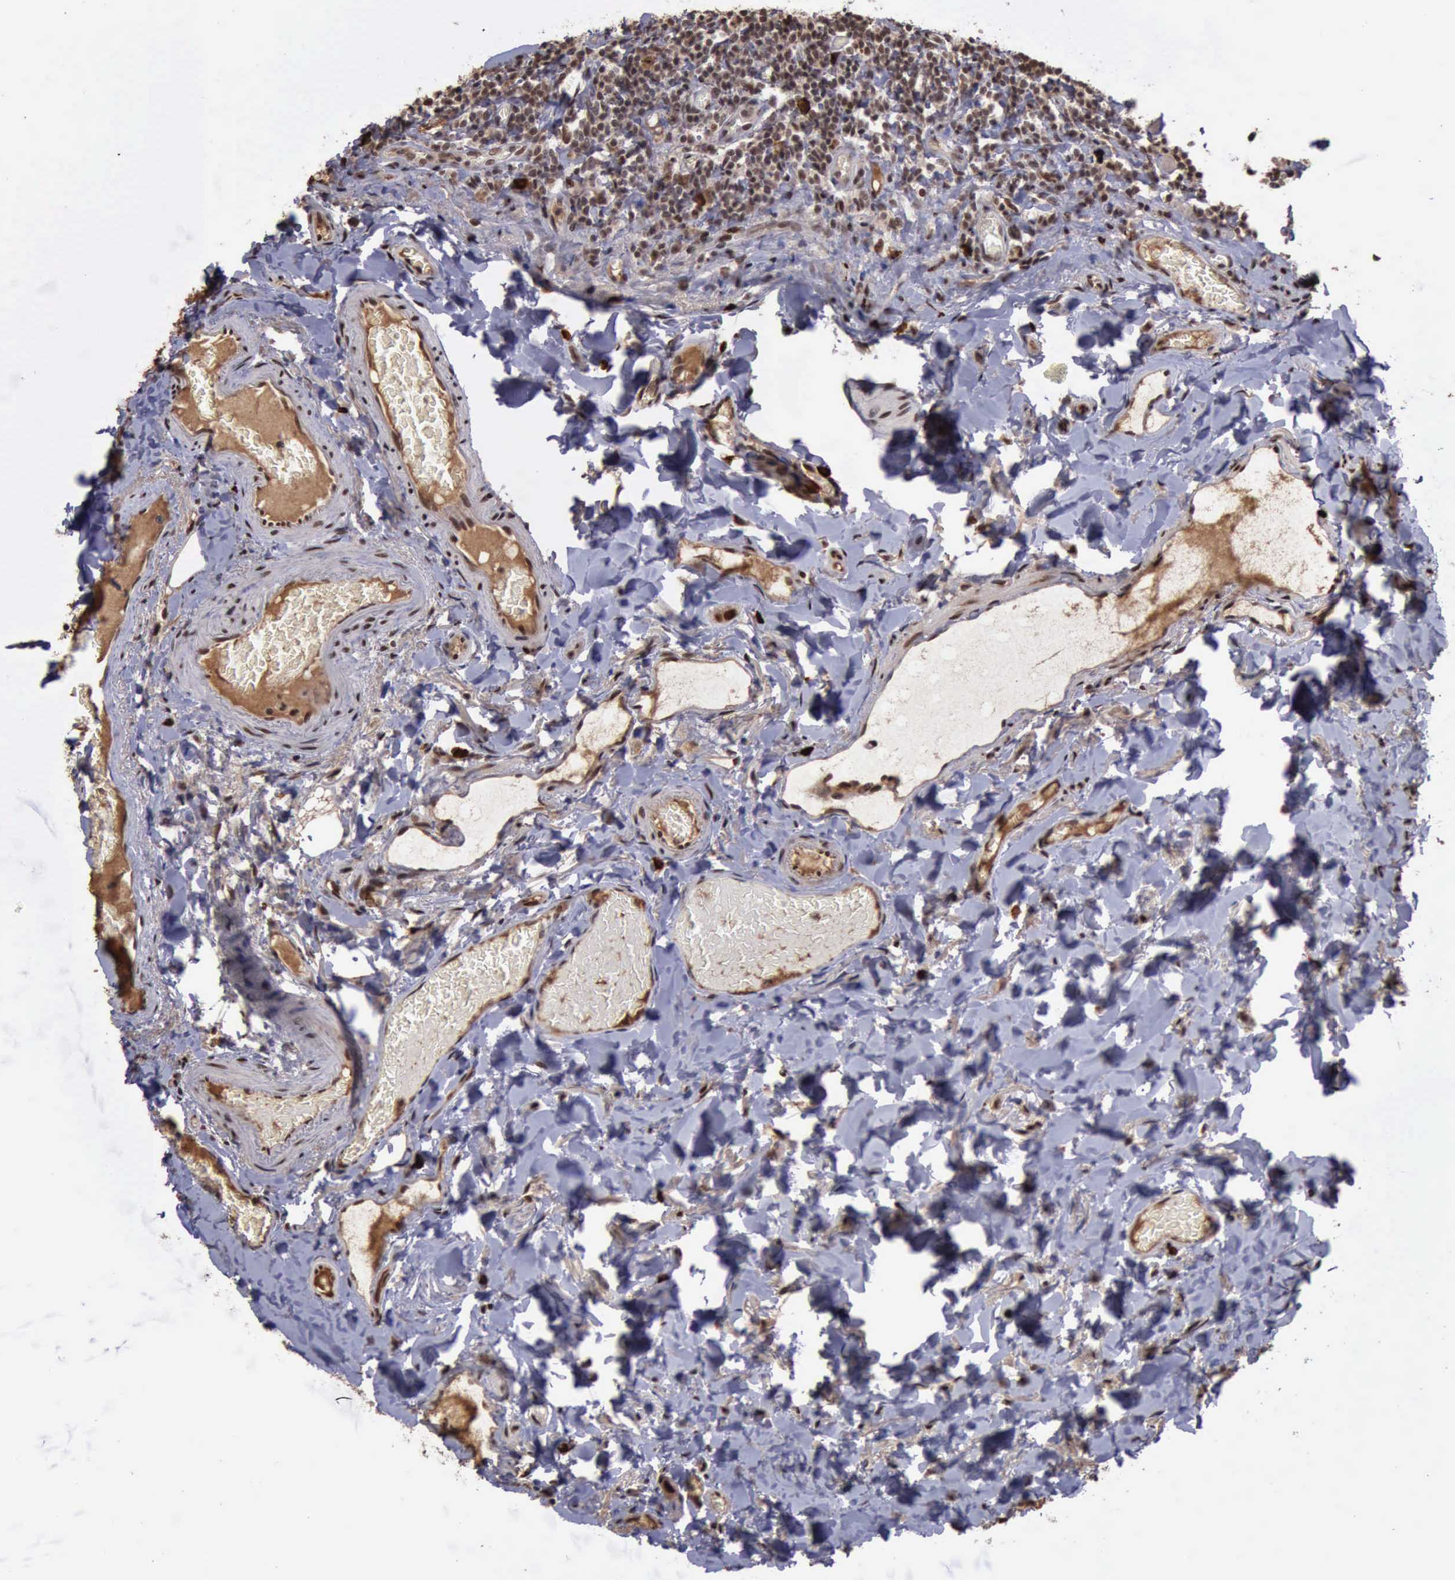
{"staining": {"intensity": "moderate", "quantity": ">75%", "location": "cytoplasmic/membranous,nuclear"}, "tissue": "duodenum", "cell_type": "Glandular cells", "image_type": "normal", "snomed": [{"axis": "morphology", "description": "Normal tissue, NOS"}, {"axis": "topography", "description": "Duodenum"}], "caption": "Immunohistochemical staining of benign duodenum shows moderate cytoplasmic/membranous,nuclear protein expression in approximately >75% of glandular cells.", "gene": "TRMT2A", "patient": {"sex": "male", "age": 66}}